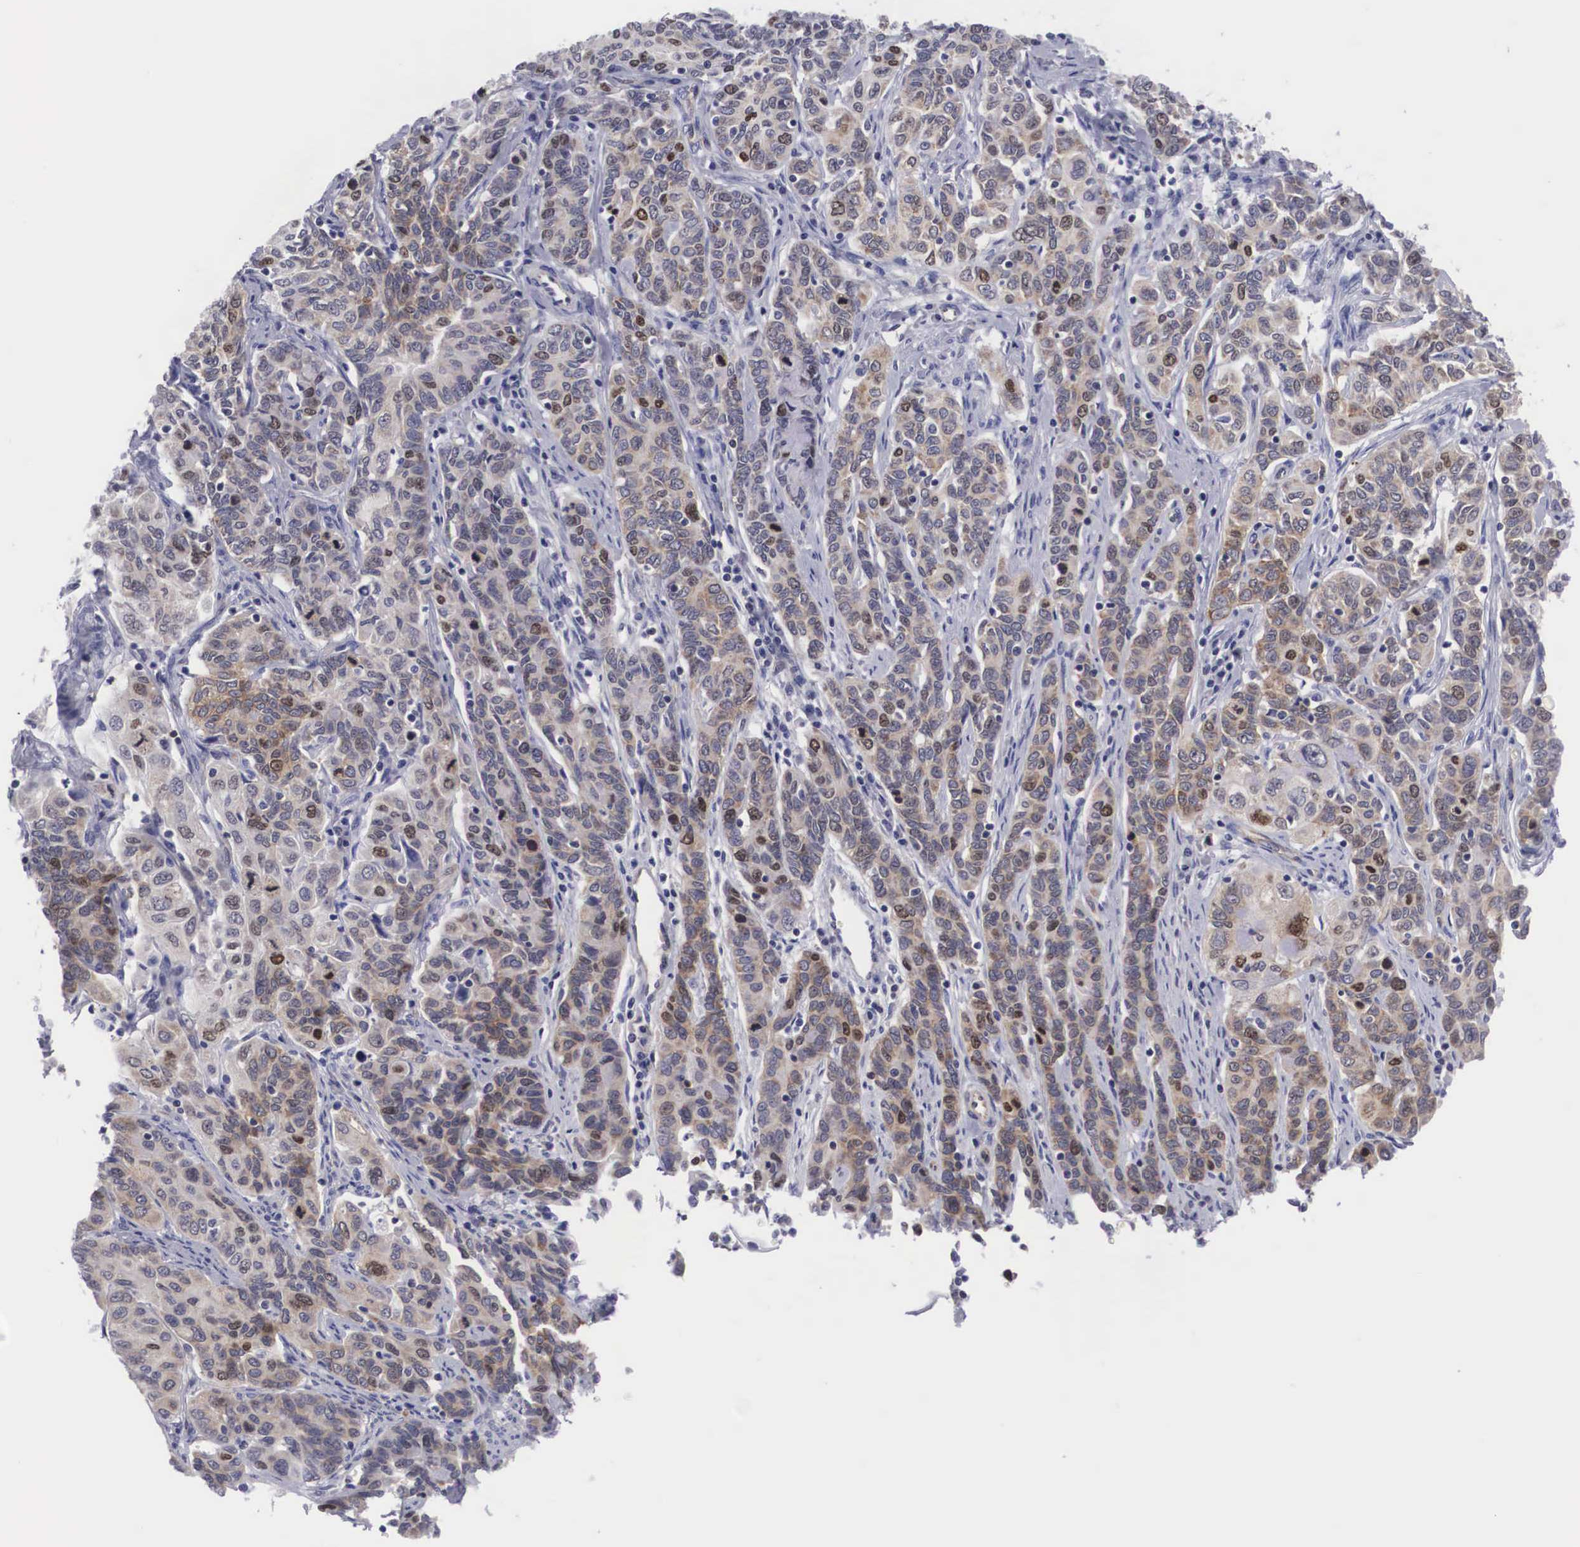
{"staining": {"intensity": "moderate", "quantity": "<25%", "location": "cytoplasmic/membranous,nuclear"}, "tissue": "cervical cancer", "cell_type": "Tumor cells", "image_type": "cancer", "snomed": [{"axis": "morphology", "description": "Squamous cell carcinoma, NOS"}, {"axis": "topography", "description": "Cervix"}], "caption": "An image of human squamous cell carcinoma (cervical) stained for a protein reveals moderate cytoplasmic/membranous and nuclear brown staining in tumor cells.", "gene": "MAST4", "patient": {"sex": "female", "age": 38}}